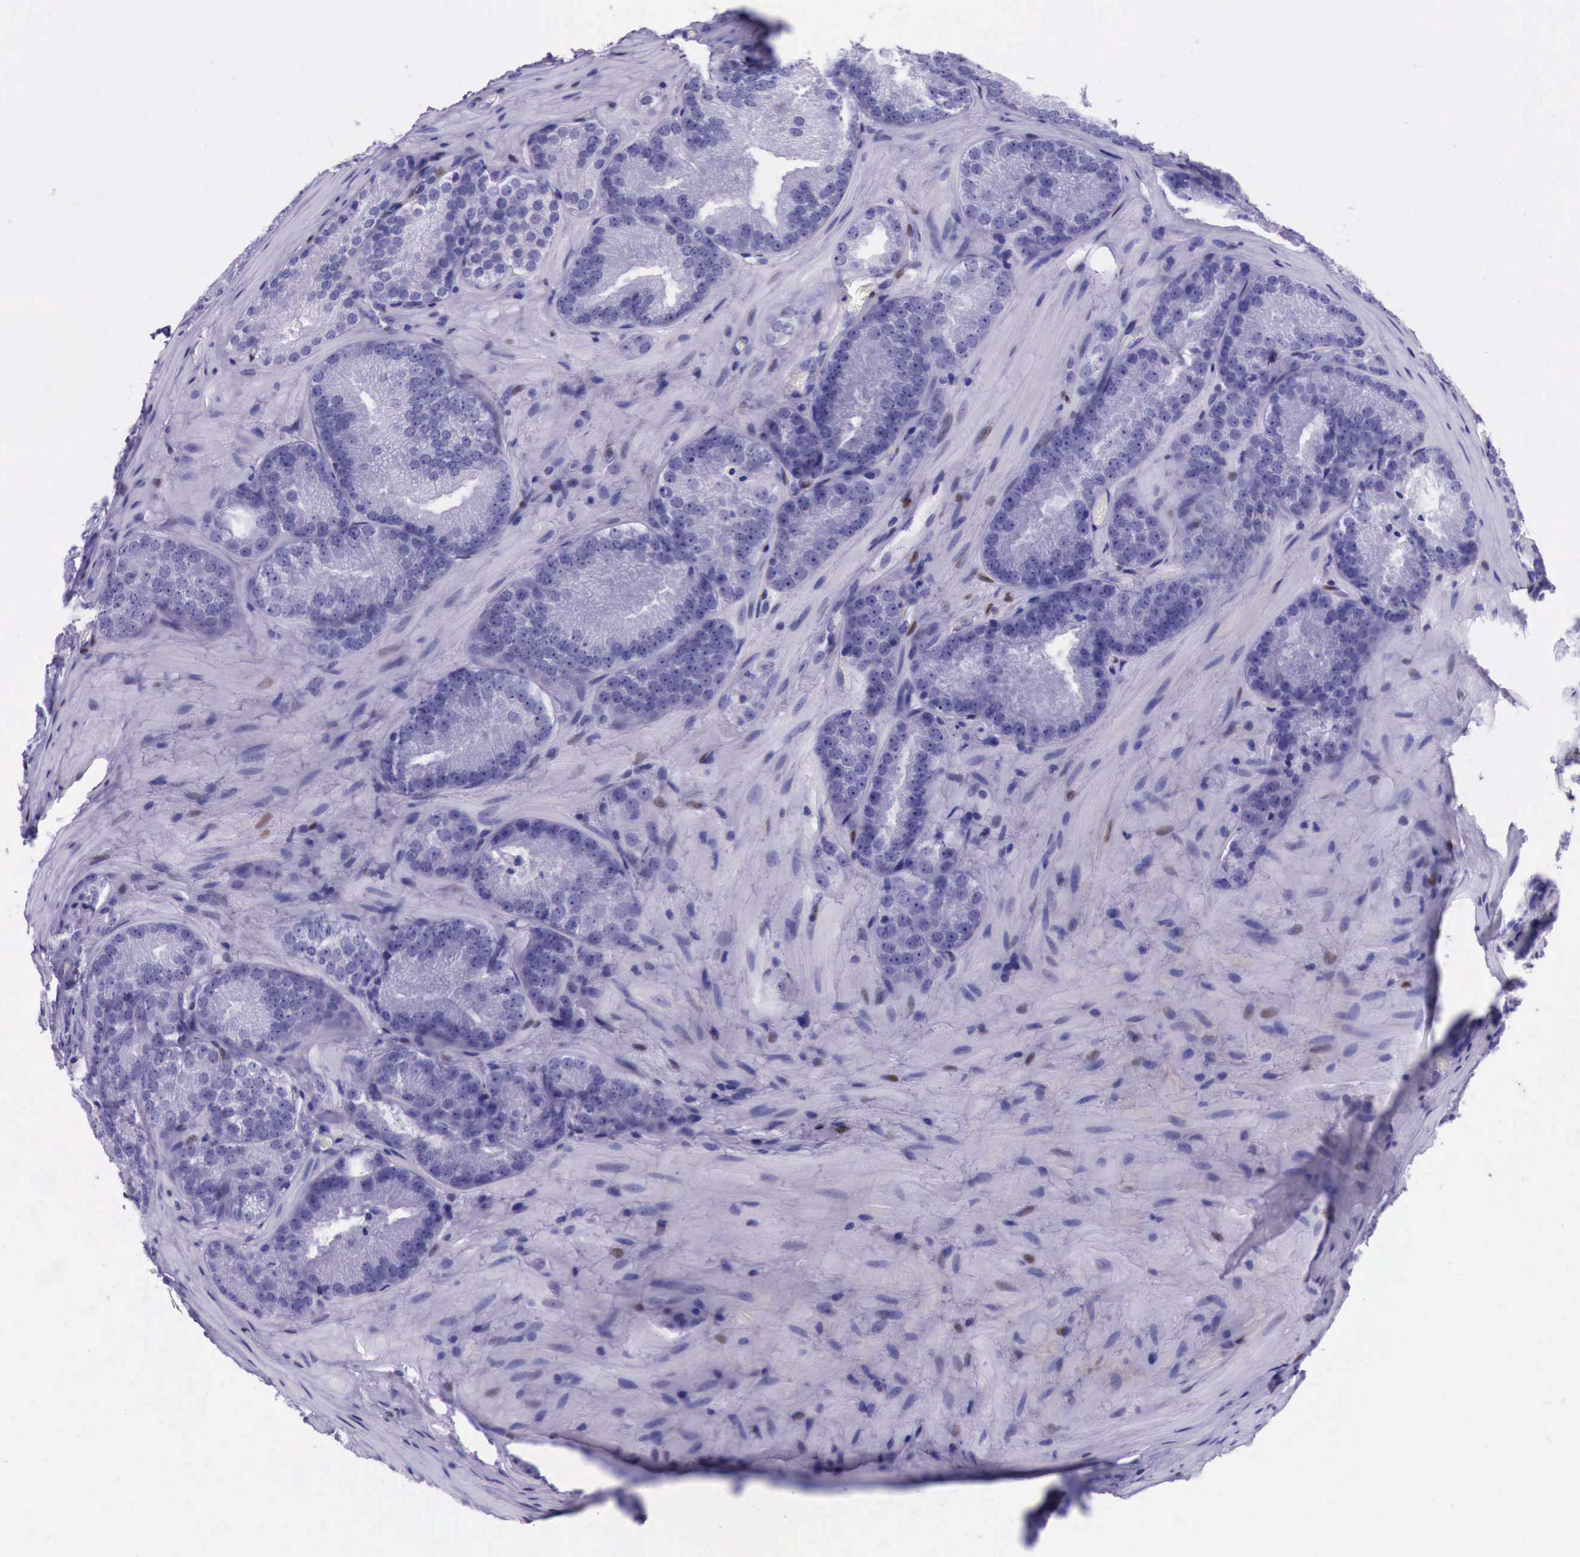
{"staining": {"intensity": "negative", "quantity": "none", "location": "none"}, "tissue": "prostate cancer", "cell_type": "Tumor cells", "image_type": "cancer", "snomed": [{"axis": "morphology", "description": "Adenocarcinoma, Medium grade"}, {"axis": "topography", "description": "Prostate"}], "caption": "Immunohistochemical staining of prostate cancer reveals no significant staining in tumor cells.", "gene": "ESR1", "patient": {"sex": "male", "age": 60}}